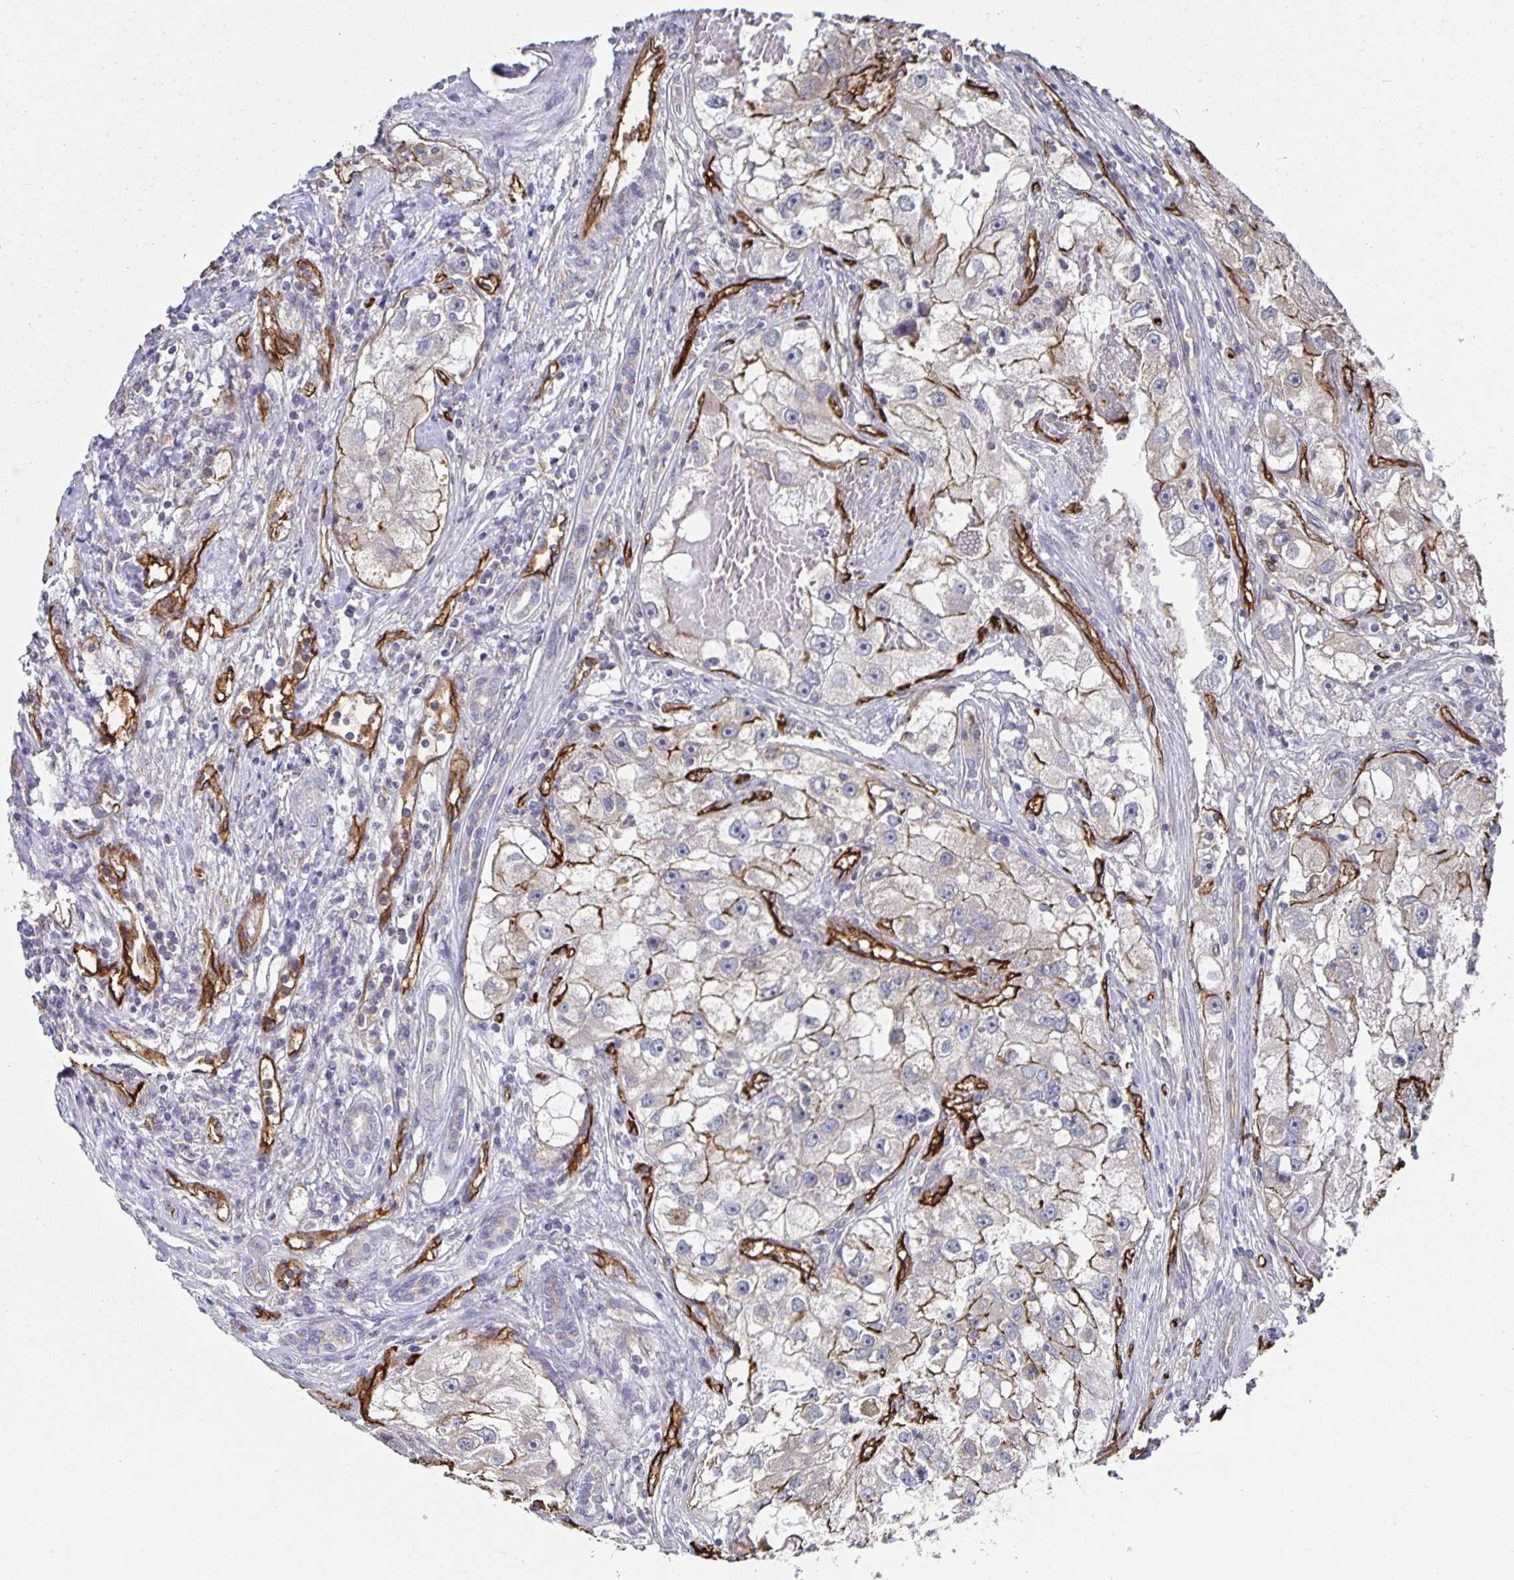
{"staining": {"intensity": "negative", "quantity": "none", "location": "none"}, "tissue": "renal cancer", "cell_type": "Tumor cells", "image_type": "cancer", "snomed": [{"axis": "morphology", "description": "Adenocarcinoma, NOS"}, {"axis": "topography", "description": "Kidney"}], "caption": "Tumor cells show no significant protein expression in renal cancer (adenocarcinoma).", "gene": "PODXL", "patient": {"sex": "male", "age": 63}}